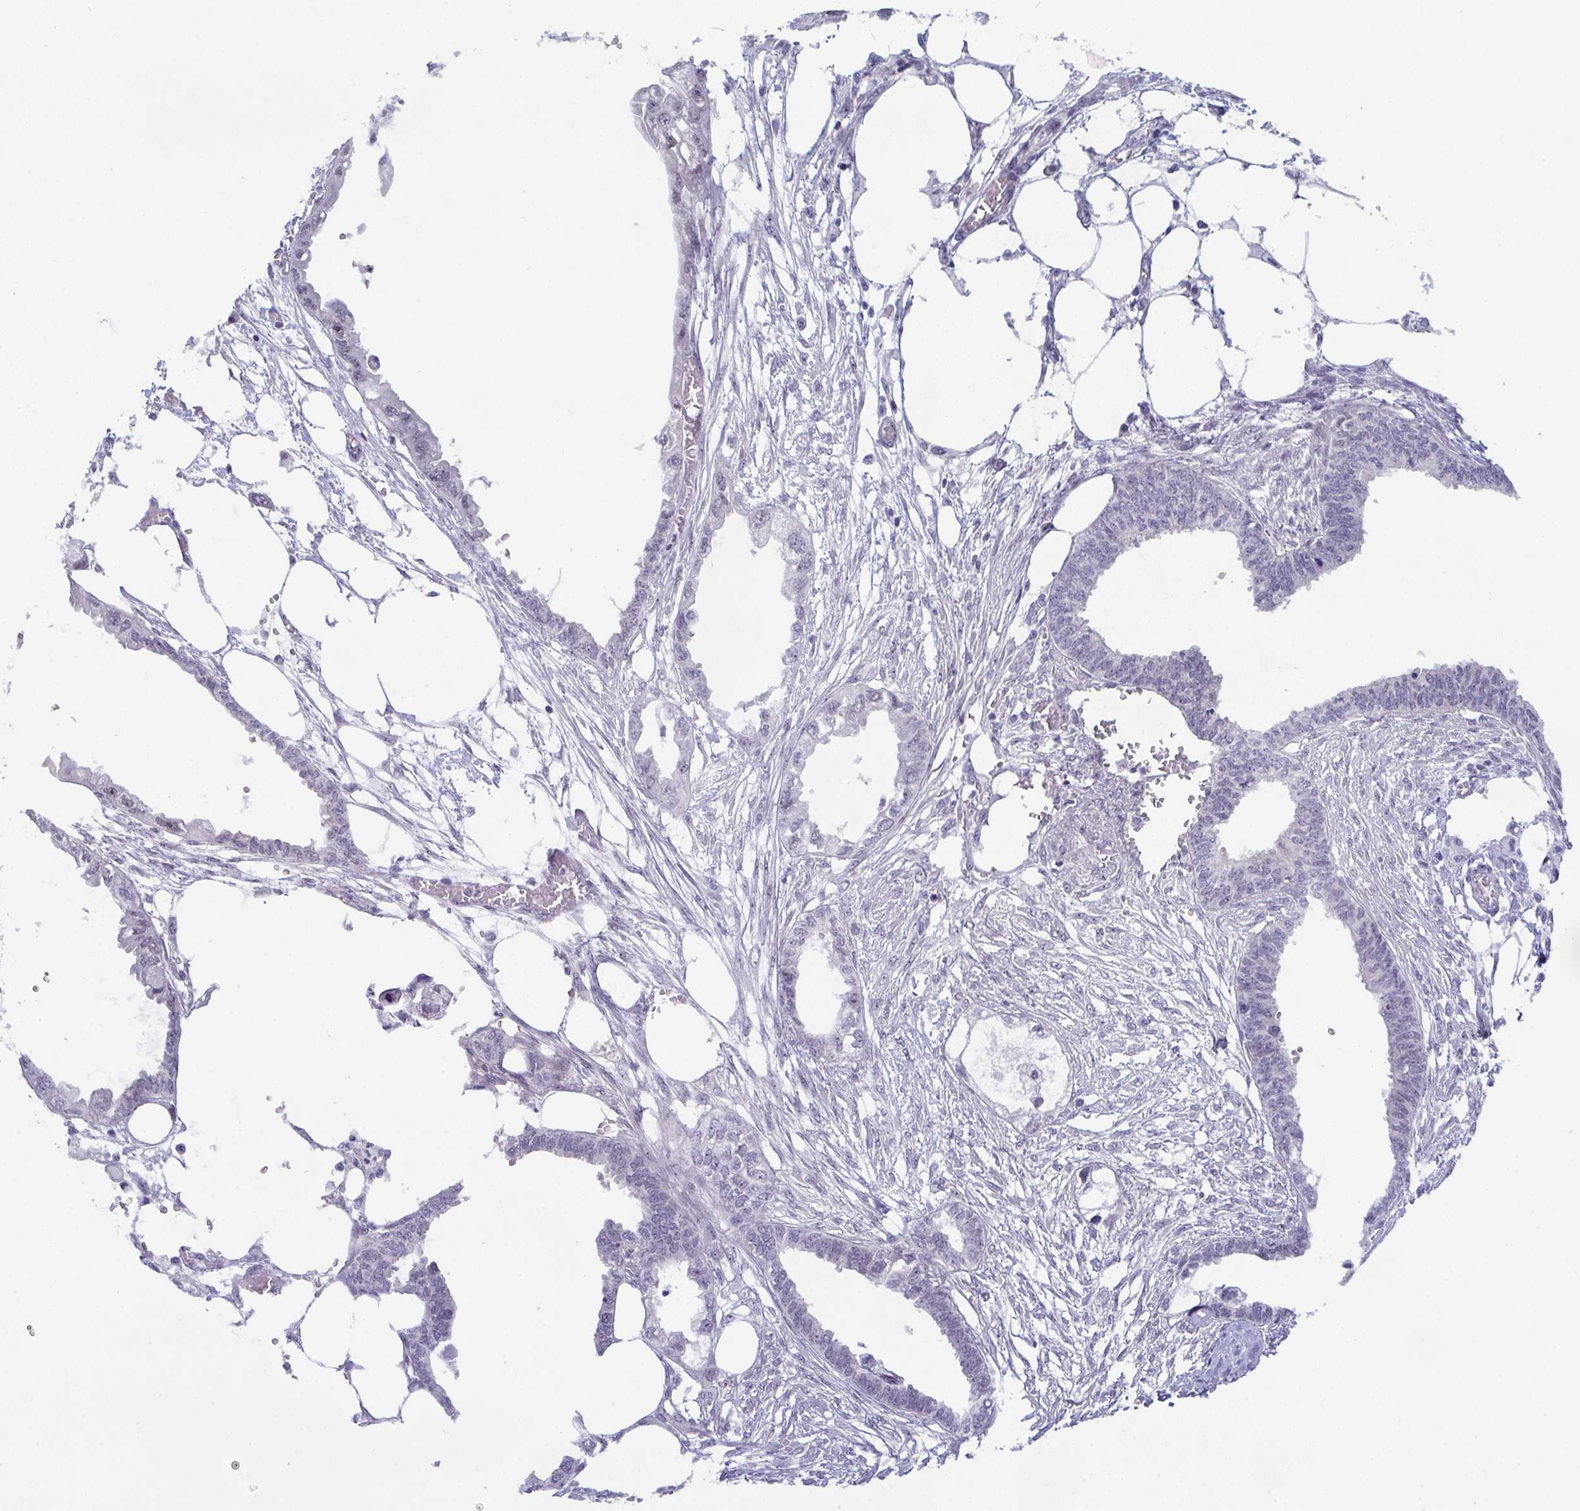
{"staining": {"intensity": "negative", "quantity": "none", "location": "none"}, "tissue": "endometrial cancer", "cell_type": "Tumor cells", "image_type": "cancer", "snomed": [{"axis": "morphology", "description": "Adenocarcinoma, NOS"}, {"axis": "morphology", "description": "Adenocarcinoma, metastatic, NOS"}, {"axis": "topography", "description": "Adipose tissue"}, {"axis": "topography", "description": "Endometrium"}], "caption": "Immunohistochemistry image of neoplastic tissue: endometrial cancer stained with DAB displays no significant protein expression in tumor cells.", "gene": "USP35", "patient": {"sex": "female", "age": 67}}